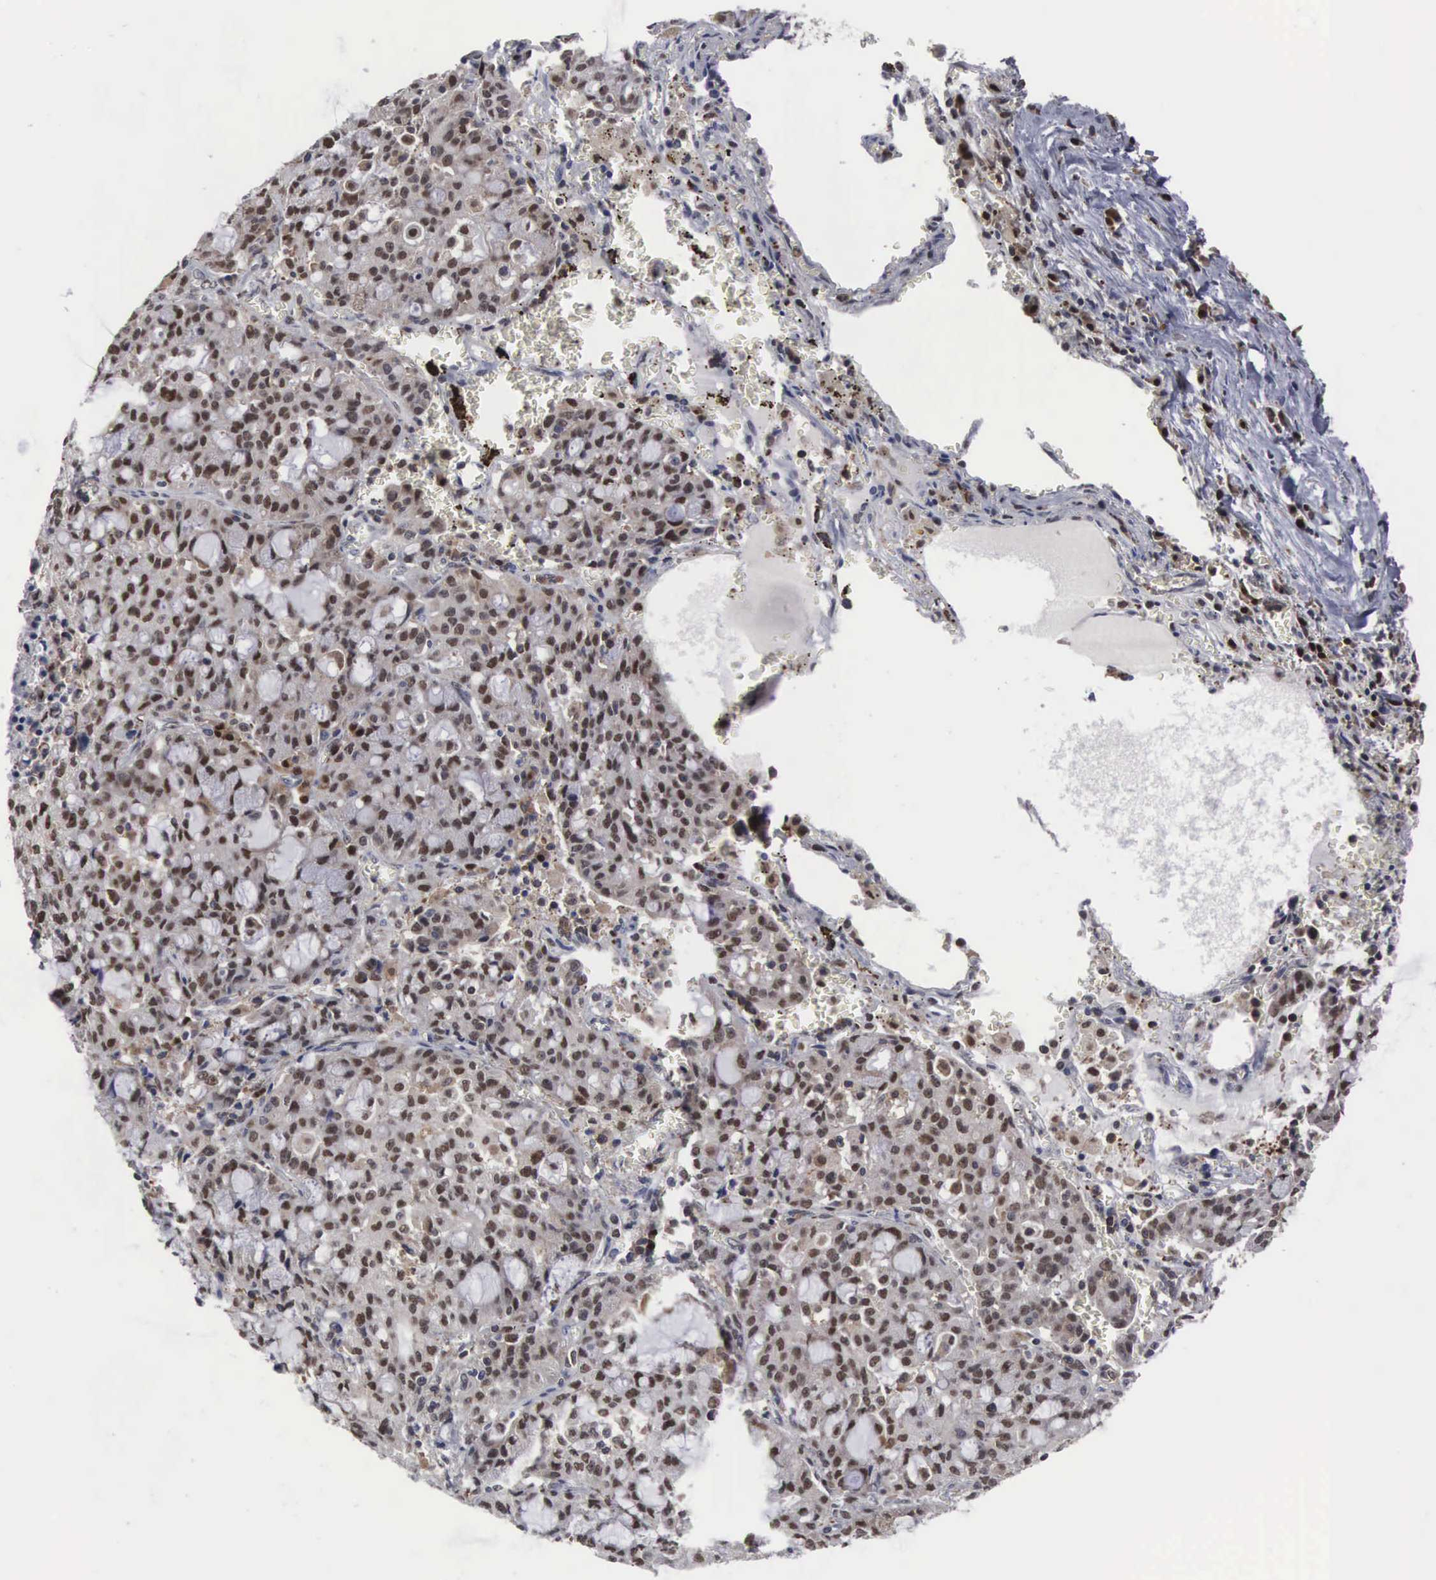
{"staining": {"intensity": "moderate", "quantity": ">75%", "location": "nuclear"}, "tissue": "lung cancer", "cell_type": "Tumor cells", "image_type": "cancer", "snomed": [{"axis": "morphology", "description": "Adenocarcinoma, NOS"}, {"axis": "topography", "description": "Lung"}], "caption": "IHC photomicrograph of human adenocarcinoma (lung) stained for a protein (brown), which reveals medium levels of moderate nuclear expression in about >75% of tumor cells.", "gene": "TRMT5", "patient": {"sex": "female", "age": 44}}